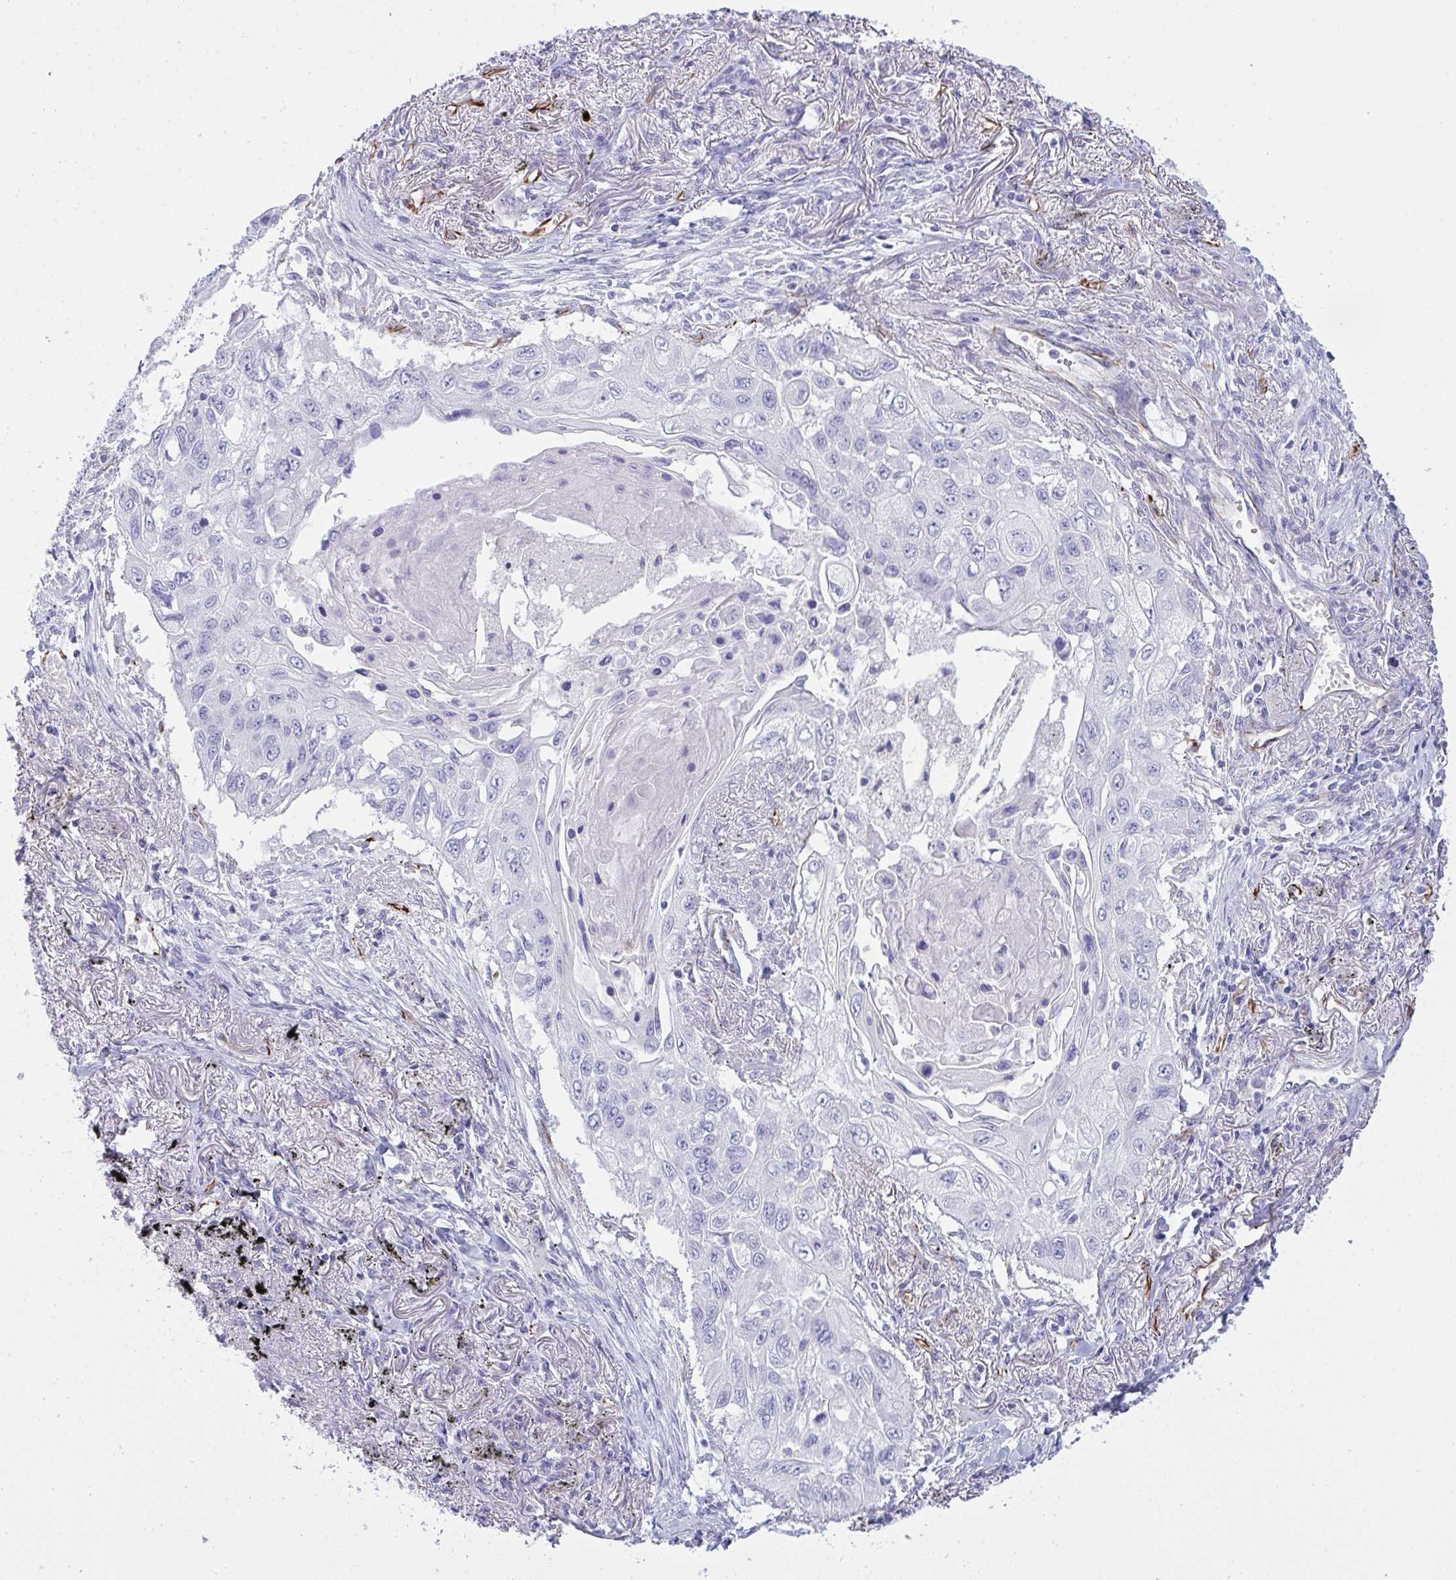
{"staining": {"intensity": "negative", "quantity": "none", "location": "none"}, "tissue": "lung cancer", "cell_type": "Tumor cells", "image_type": "cancer", "snomed": [{"axis": "morphology", "description": "Squamous cell carcinoma, NOS"}, {"axis": "topography", "description": "Lung"}], "caption": "This is an IHC photomicrograph of lung cancer (squamous cell carcinoma). There is no expression in tumor cells.", "gene": "SLC35B1", "patient": {"sex": "male", "age": 75}}